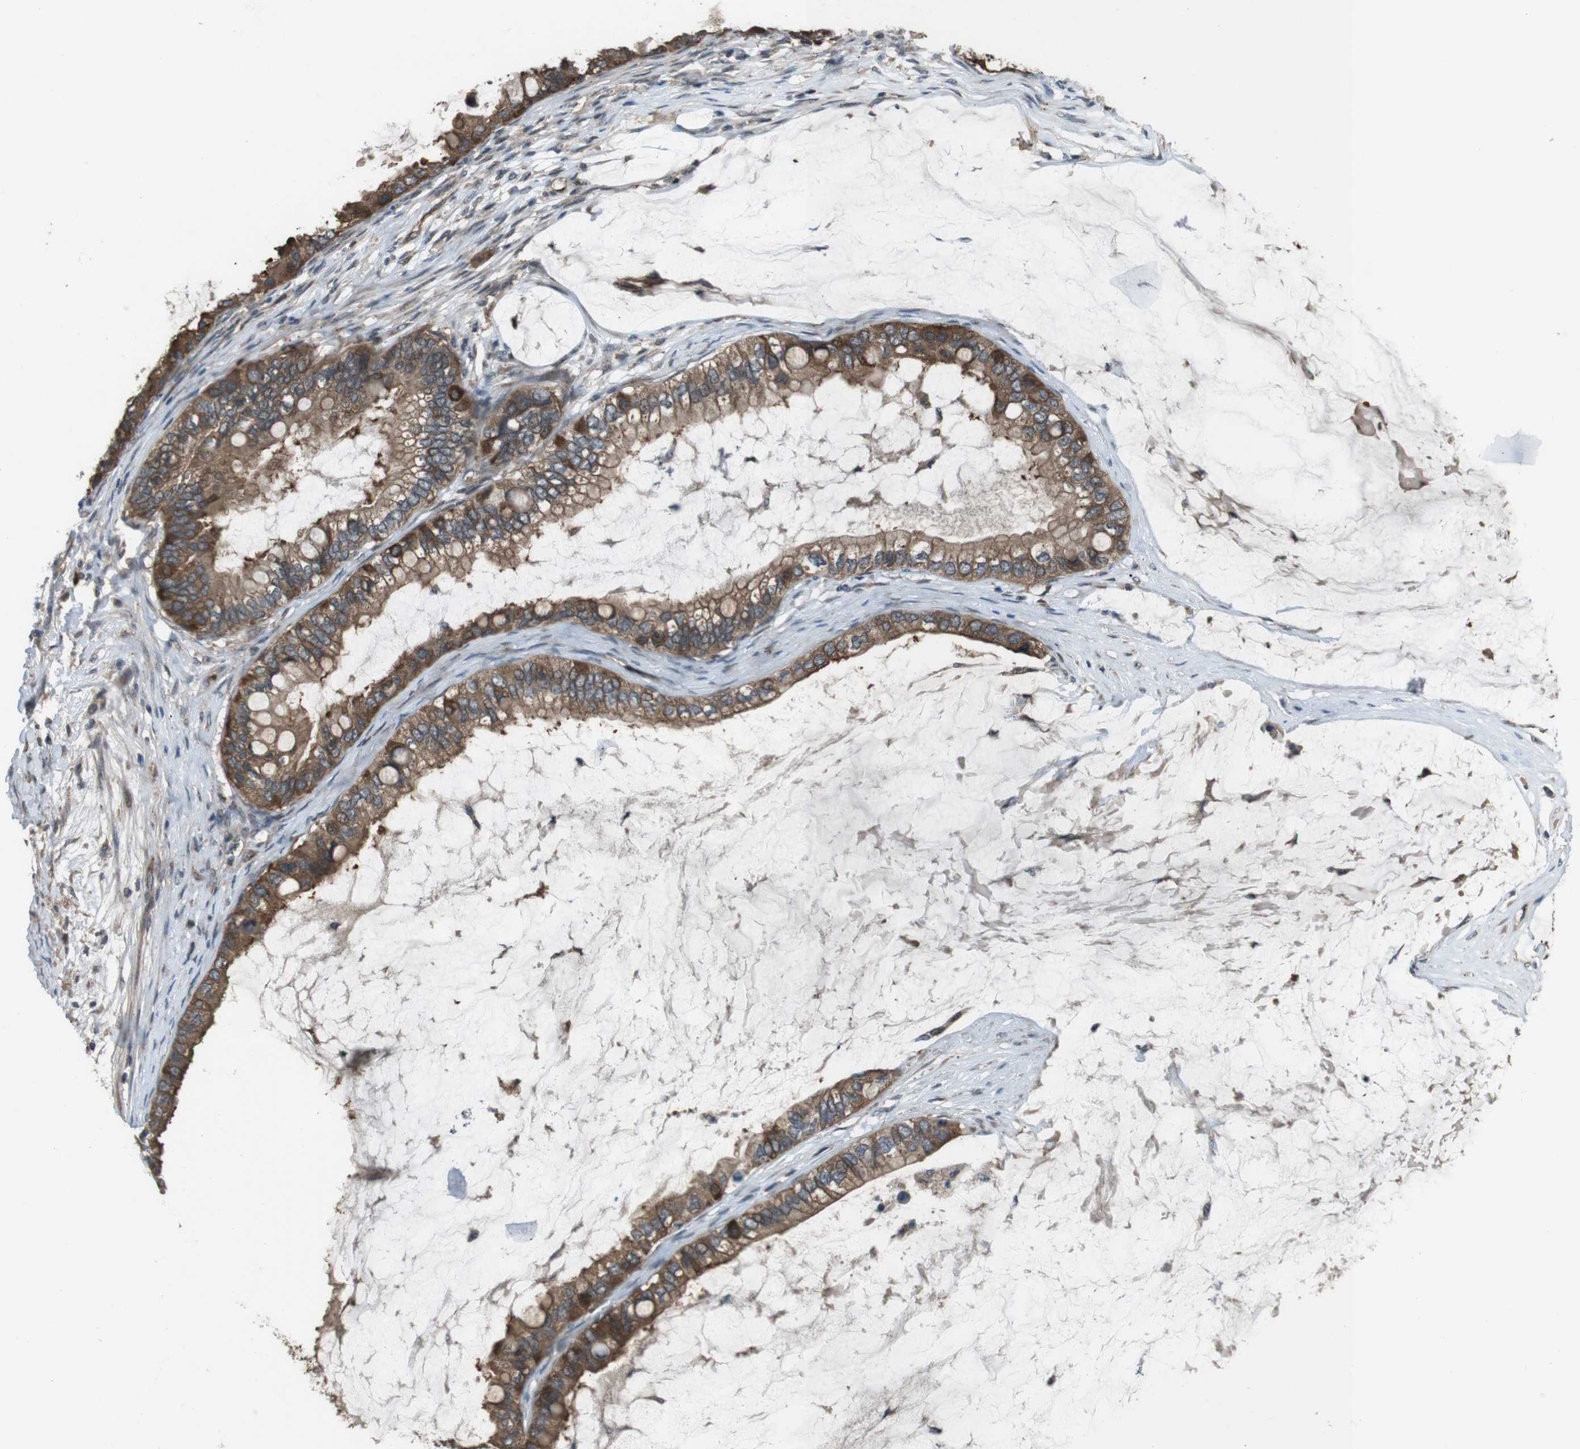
{"staining": {"intensity": "moderate", "quantity": ">75%", "location": "cytoplasmic/membranous"}, "tissue": "ovarian cancer", "cell_type": "Tumor cells", "image_type": "cancer", "snomed": [{"axis": "morphology", "description": "Cystadenocarcinoma, mucinous, NOS"}, {"axis": "topography", "description": "Ovary"}], "caption": "High-magnification brightfield microscopy of ovarian mucinous cystadenocarcinoma stained with DAB (3,3'-diaminobenzidine) (brown) and counterstained with hematoxylin (blue). tumor cells exhibit moderate cytoplasmic/membranous positivity is present in approximately>75% of cells.", "gene": "SLC22A23", "patient": {"sex": "female", "age": 80}}